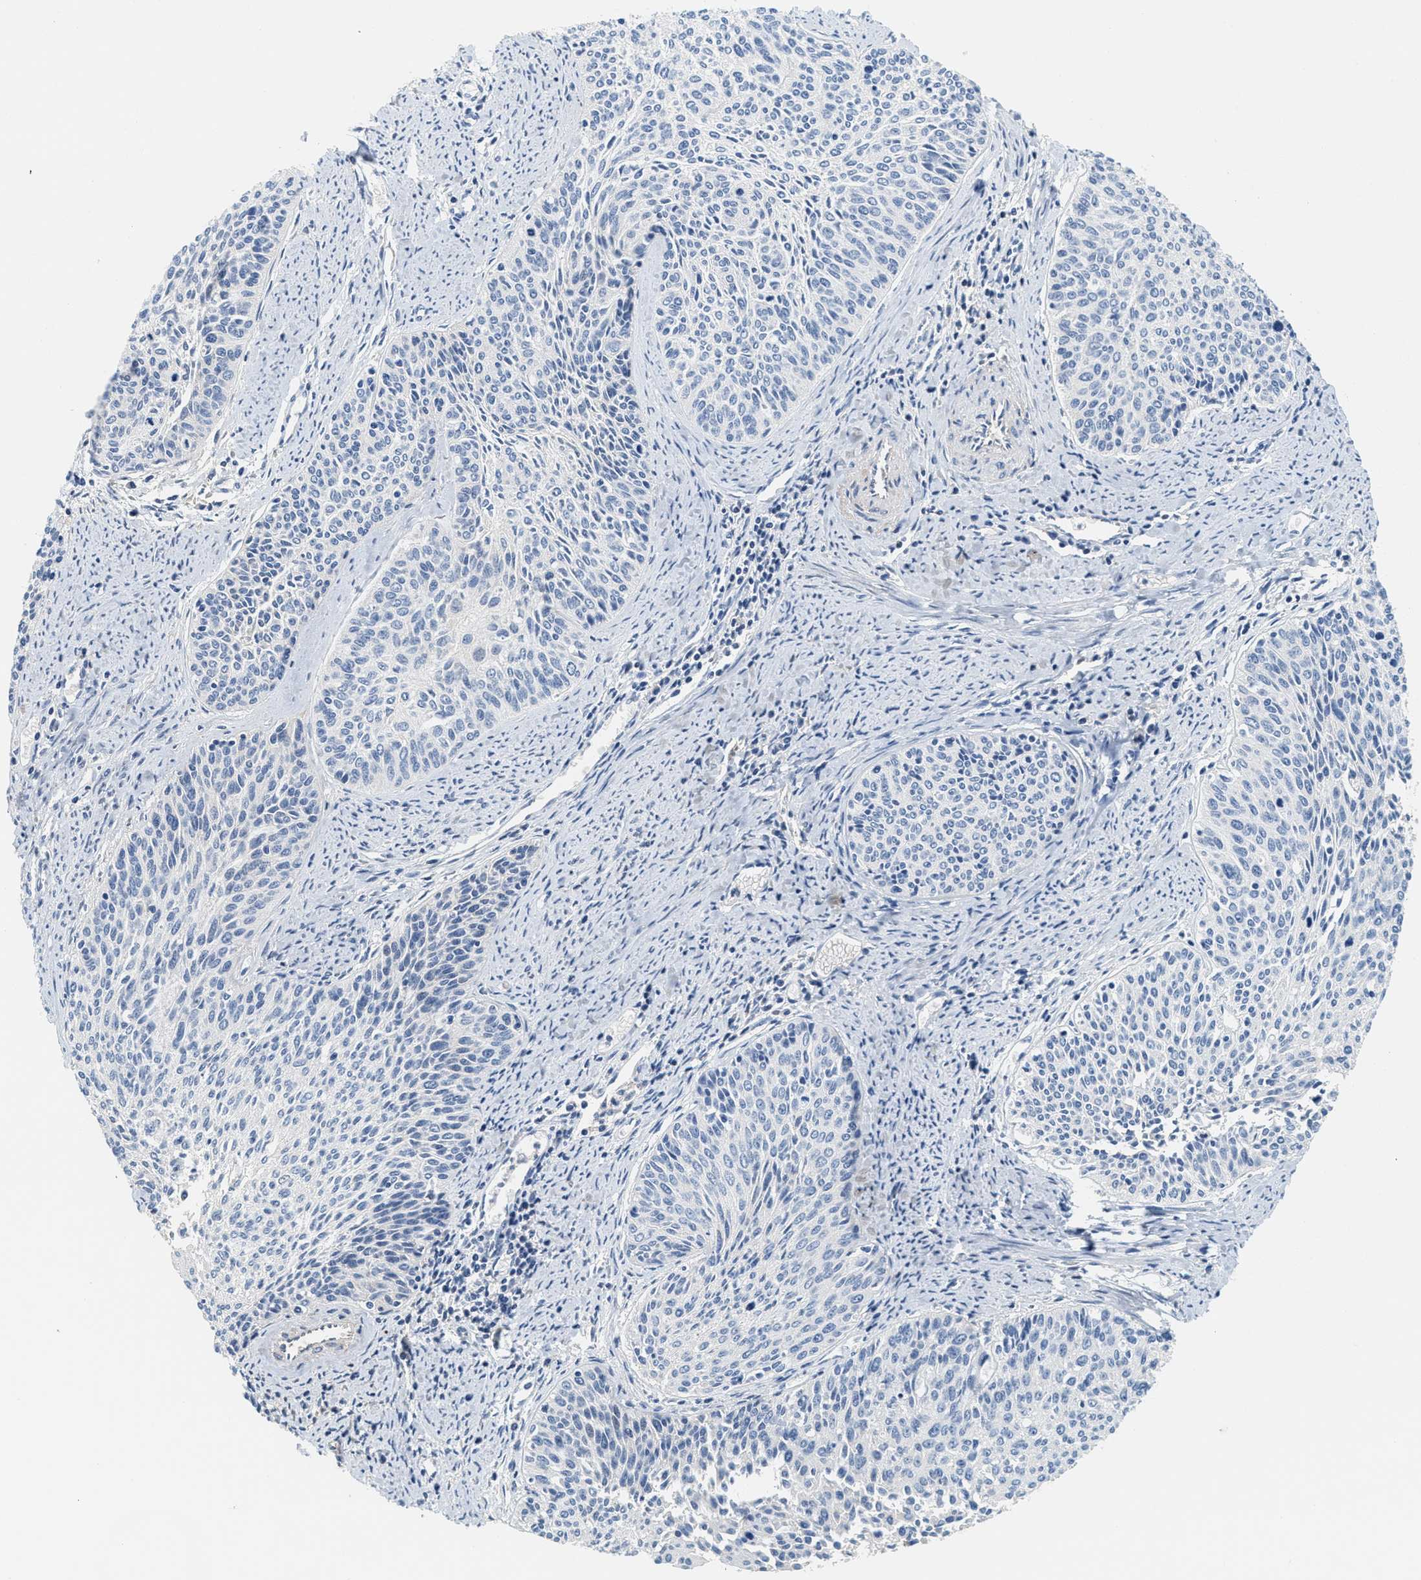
{"staining": {"intensity": "negative", "quantity": "none", "location": "none"}, "tissue": "cervical cancer", "cell_type": "Tumor cells", "image_type": "cancer", "snomed": [{"axis": "morphology", "description": "Squamous cell carcinoma, NOS"}, {"axis": "topography", "description": "Cervix"}], "caption": "The immunohistochemistry (IHC) image has no significant positivity in tumor cells of squamous cell carcinoma (cervical) tissue.", "gene": "SERPINA1", "patient": {"sex": "female", "age": 55}}